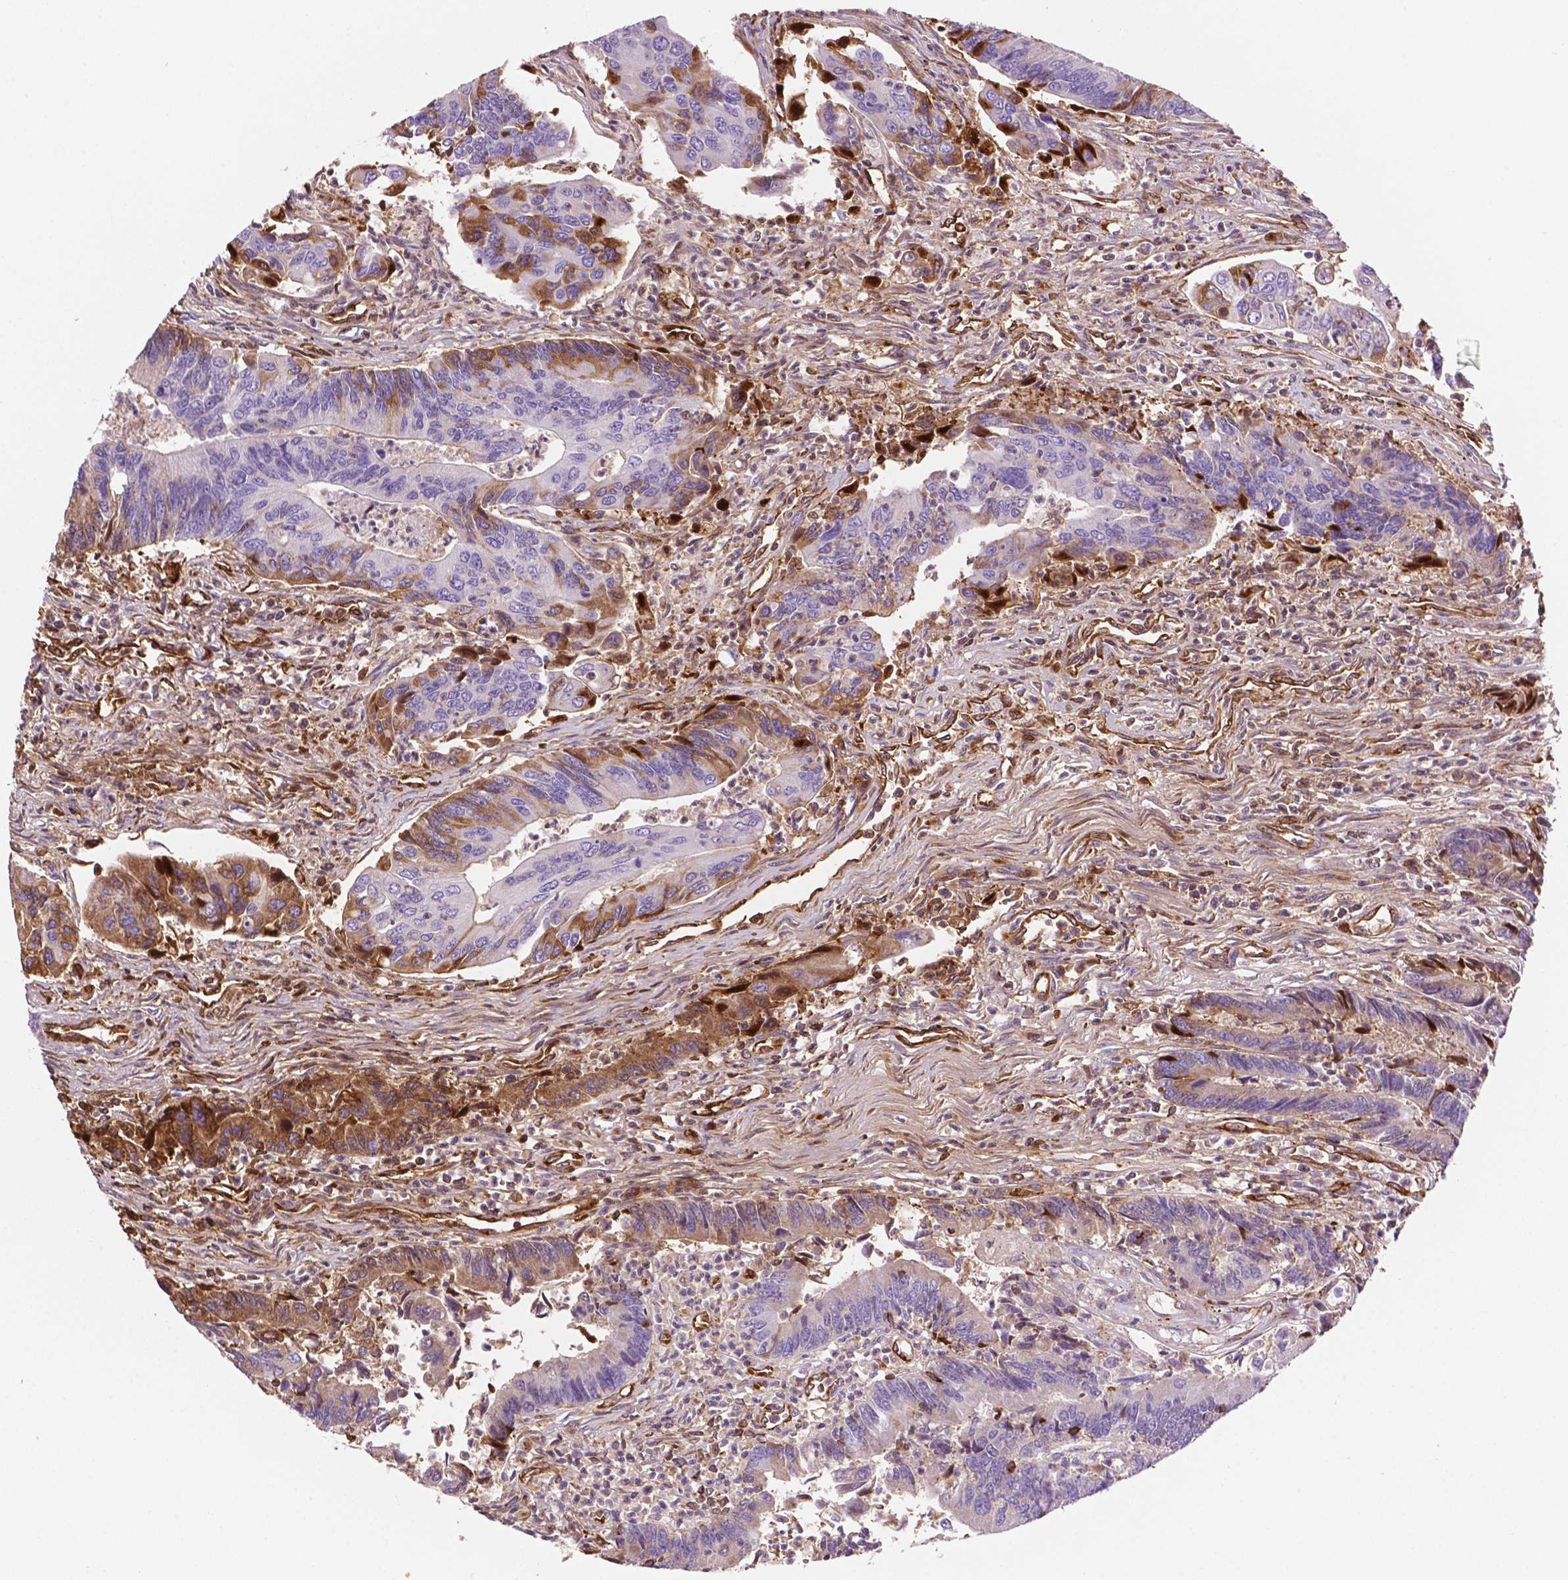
{"staining": {"intensity": "moderate", "quantity": "<25%", "location": "cytoplasmic/membranous"}, "tissue": "colorectal cancer", "cell_type": "Tumor cells", "image_type": "cancer", "snomed": [{"axis": "morphology", "description": "Adenocarcinoma, NOS"}, {"axis": "topography", "description": "Colon"}], "caption": "Immunohistochemistry (IHC) photomicrograph of neoplastic tissue: colorectal cancer stained using immunohistochemistry displays low levels of moderate protein expression localized specifically in the cytoplasmic/membranous of tumor cells, appearing as a cytoplasmic/membranous brown color.", "gene": "DCN", "patient": {"sex": "female", "age": 67}}